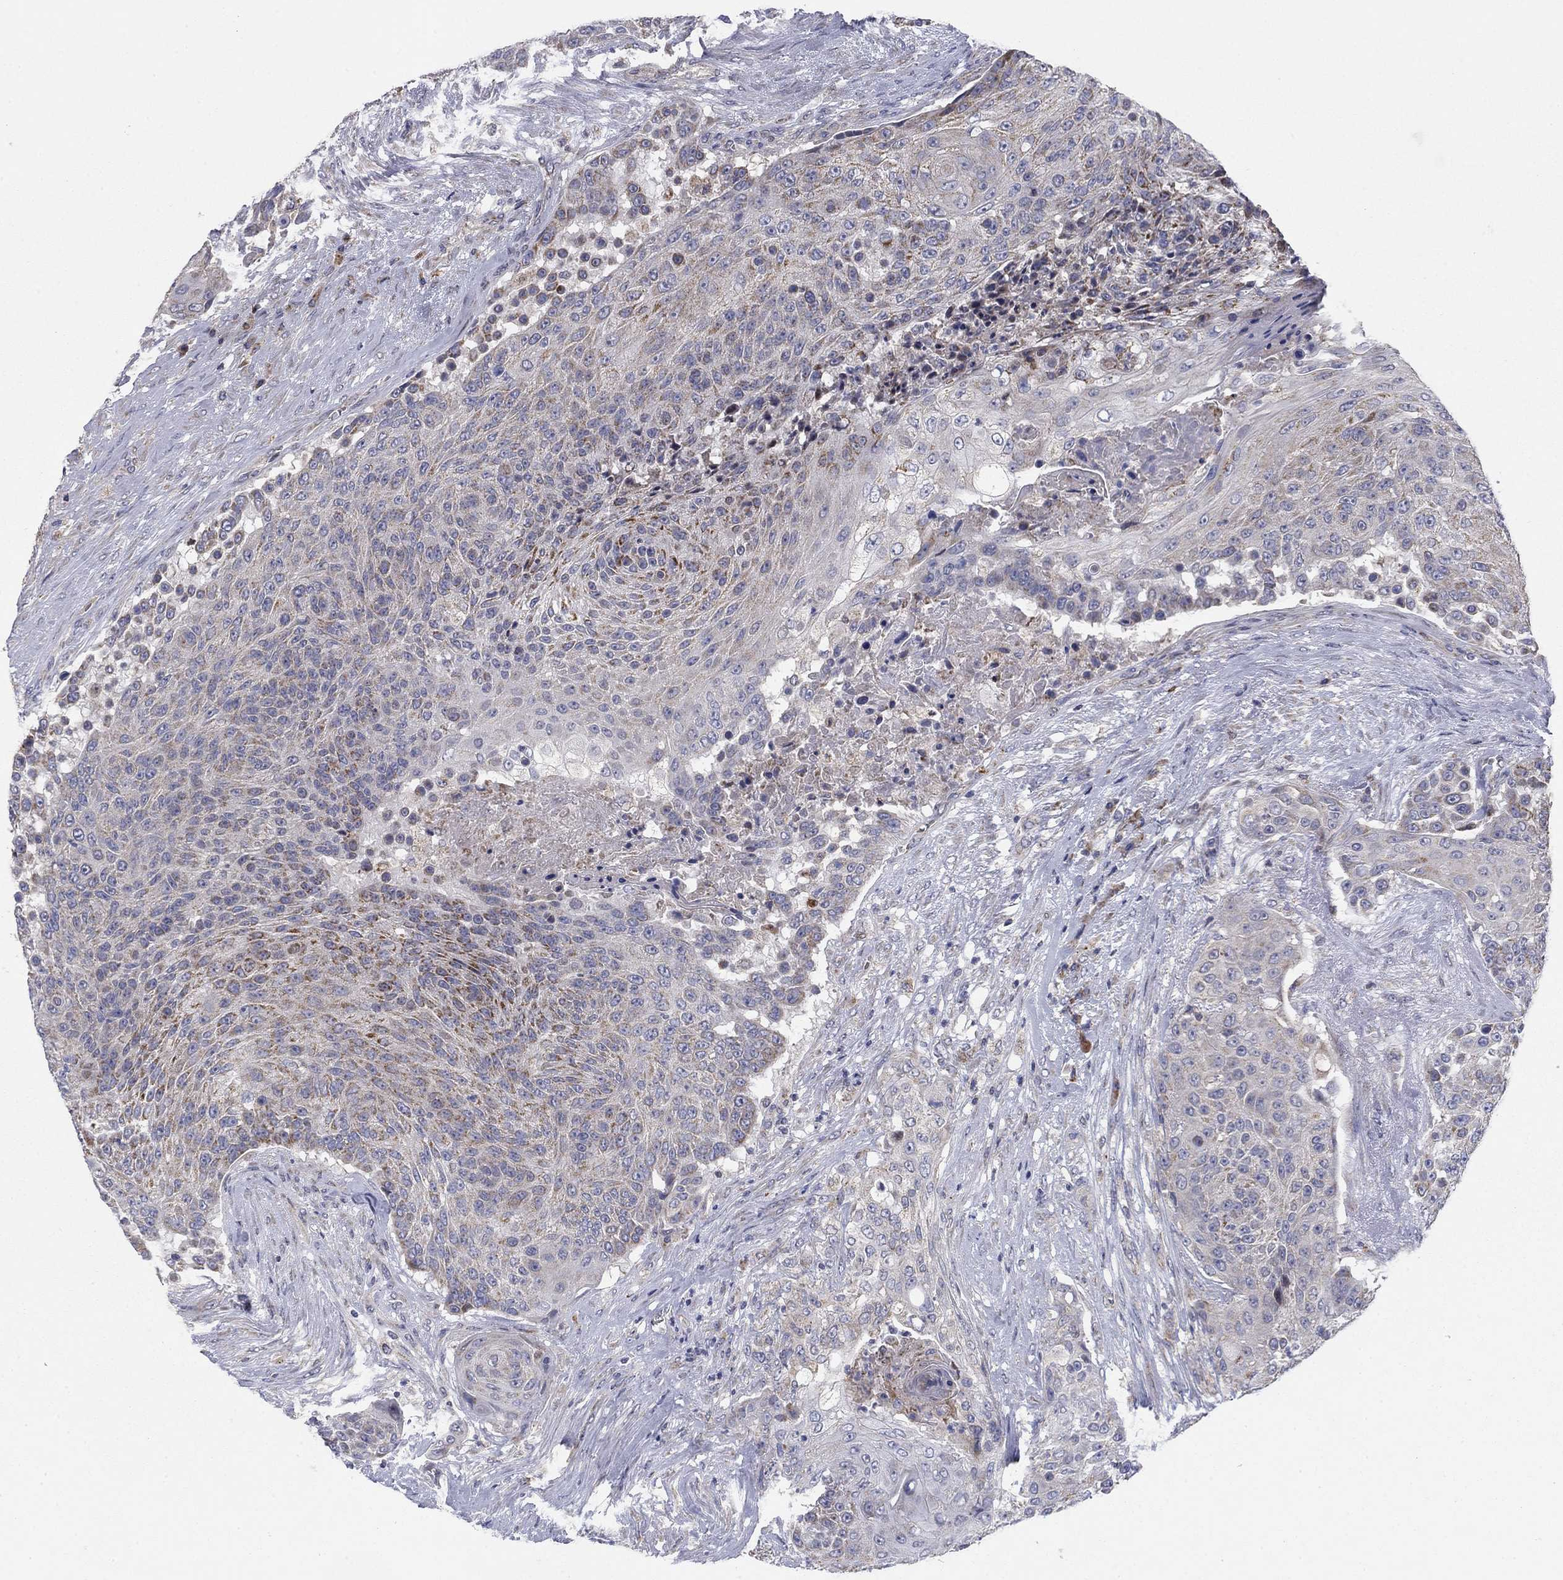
{"staining": {"intensity": "moderate", "quantity": "<25%", "location": "cytoplasmic/membranous"}, "tissue": "urothelial cancer", "cell_type": "Tumor cells", "image_type": "cancer", "snomed": [{"axis": "morphology", "description": "Urothelial carcinoma, High grade"}, {"axis": "topography", "description": "Urinary bladder"}], "caption": "IHC (DAB) staining of human high-grade urothelial carcinoma displays moderate cytoplasmic/membranous protein expression in about <25% of tumor cells.", "gene": "MMAA", "patient": {"sex": "female", "age": 63}}